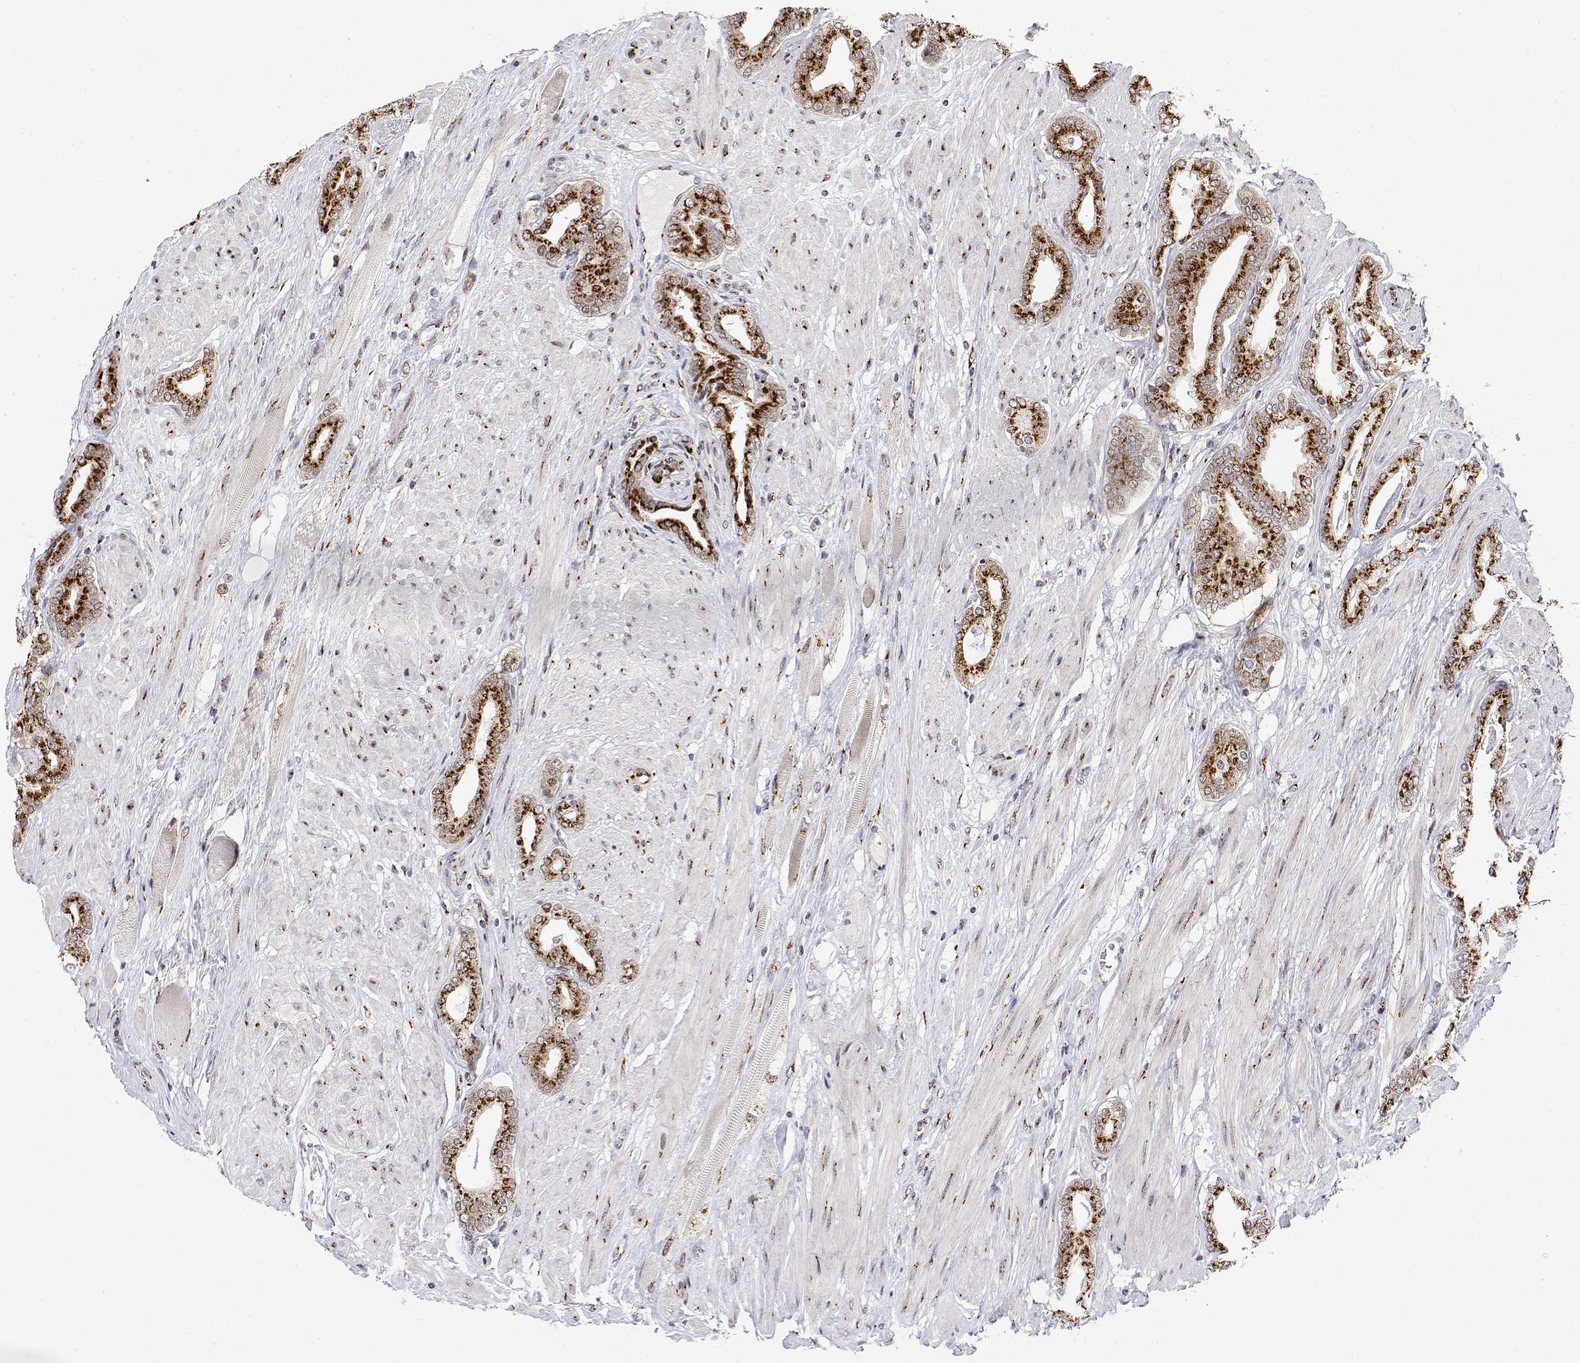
{"staining": {"intensity": "strong", "quantity": ">75%", "location": "cytoplasmic/membranous"}, "tissue": "prostate cancer", "cell_type": "Tumor cells", "image_type": "cancer", "snomed": [{"axis": "morphology", "description": "Adenocarcinoma, High grade"}, {"axis": "topography", "description": "Prostate"}], "caption": "The micrograph reveals immunohistochemical staining of high-grade adenocarcinoma (prostate). There is strong cytoplasmic/membranous expression is appreciated in approximately >75% of tumor cells.", "gene": "YIPF3", "patient": {"sex": "male", "age": 56}}